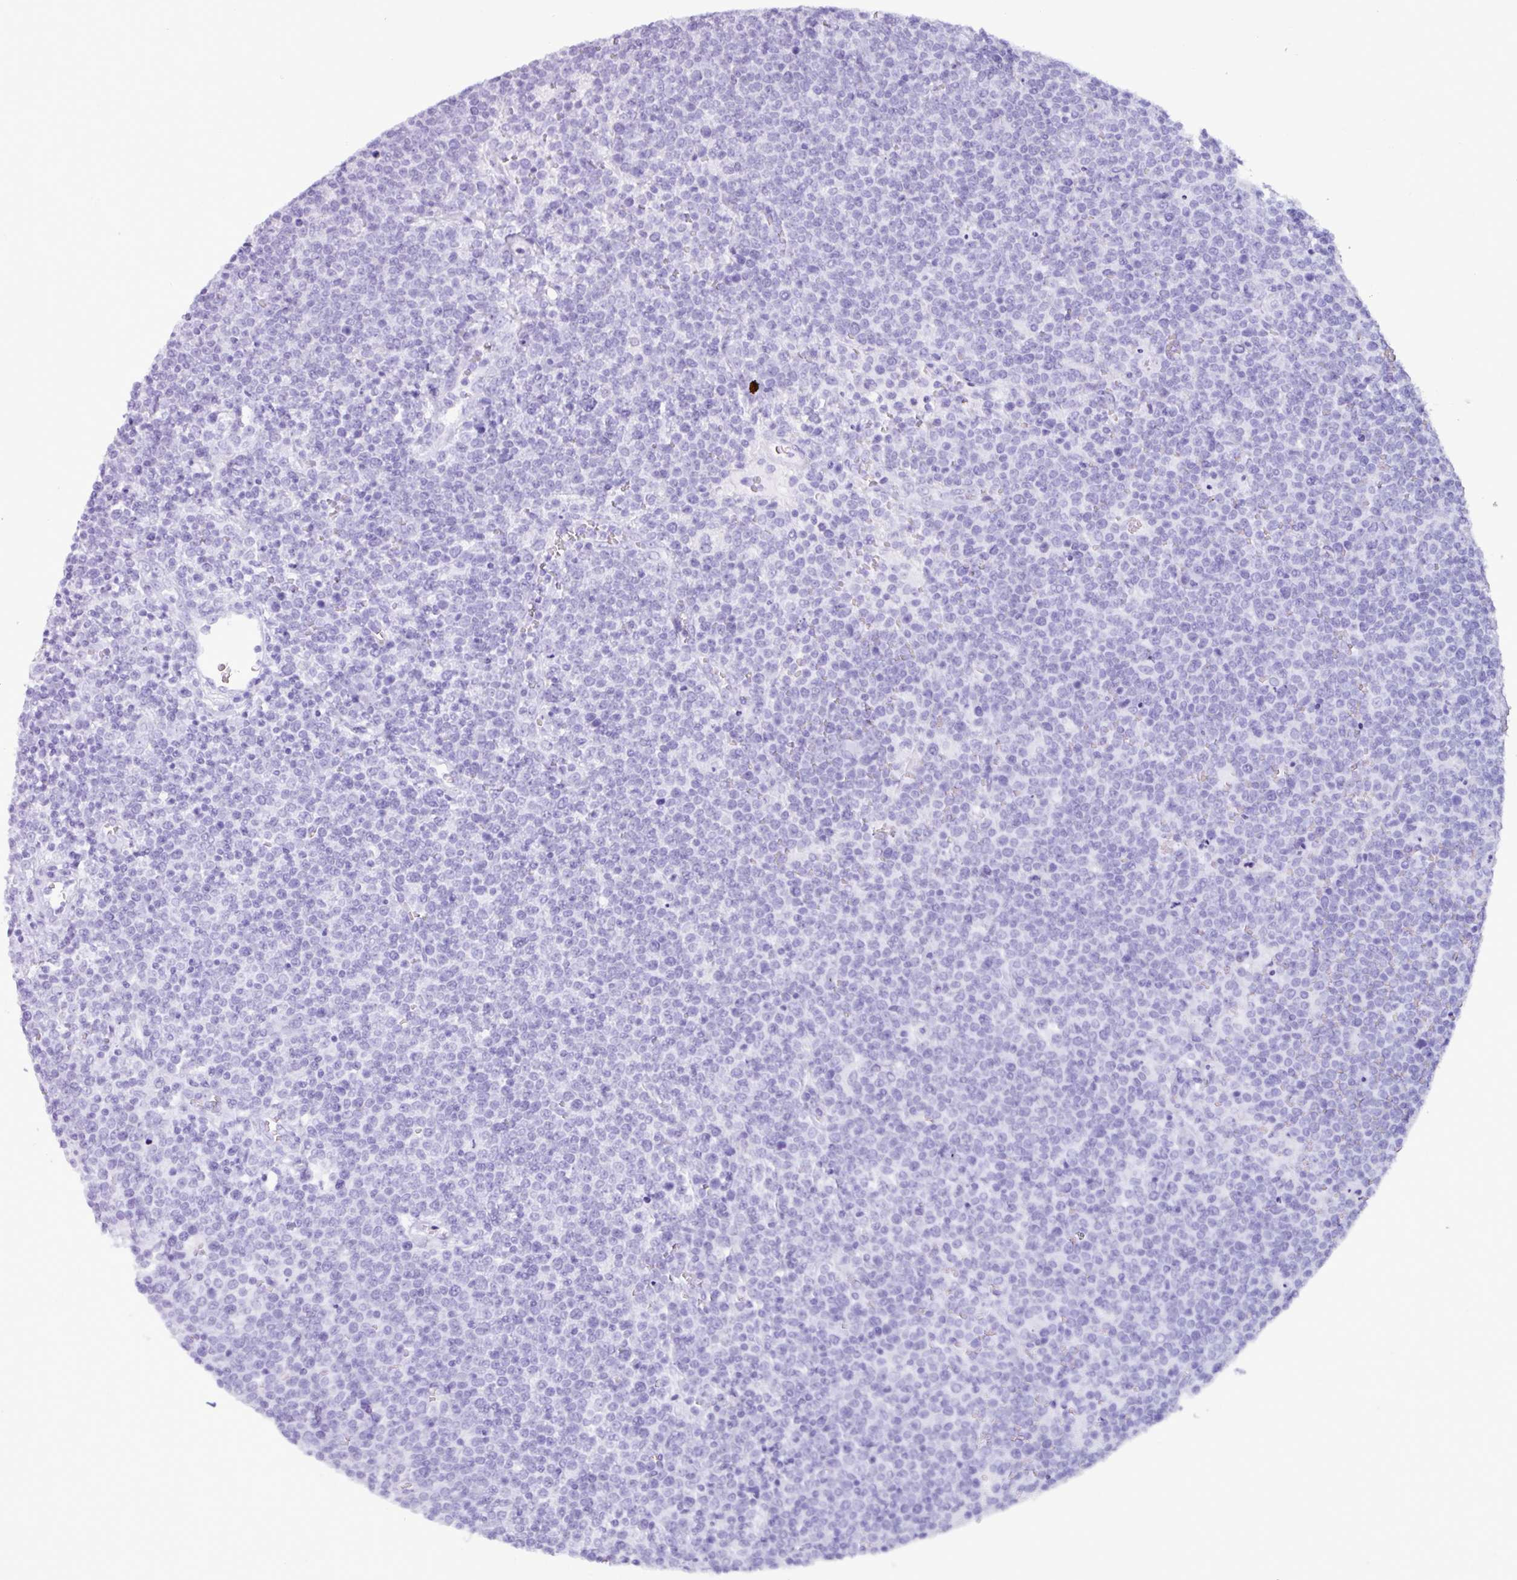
{"staining": {"intensity": "negative", "quantity": "none", "location": "none"}, "tissue": "lymphoma", "cell_type": "Tumor cells", "image_type": "cancer", "snomed": [{"axis": "morphology", "description": "Malignant lymphoma, non-Hodgkin's type, High grade"}, {"axis": "topography", "description": "Lymph node"}], "caption": "Lymphoma was stained to show a protein in brown. There is no significant expression in tumor cells.", "gene": "PPP1R35", "patient": {"sex": "male", "age": 61}}